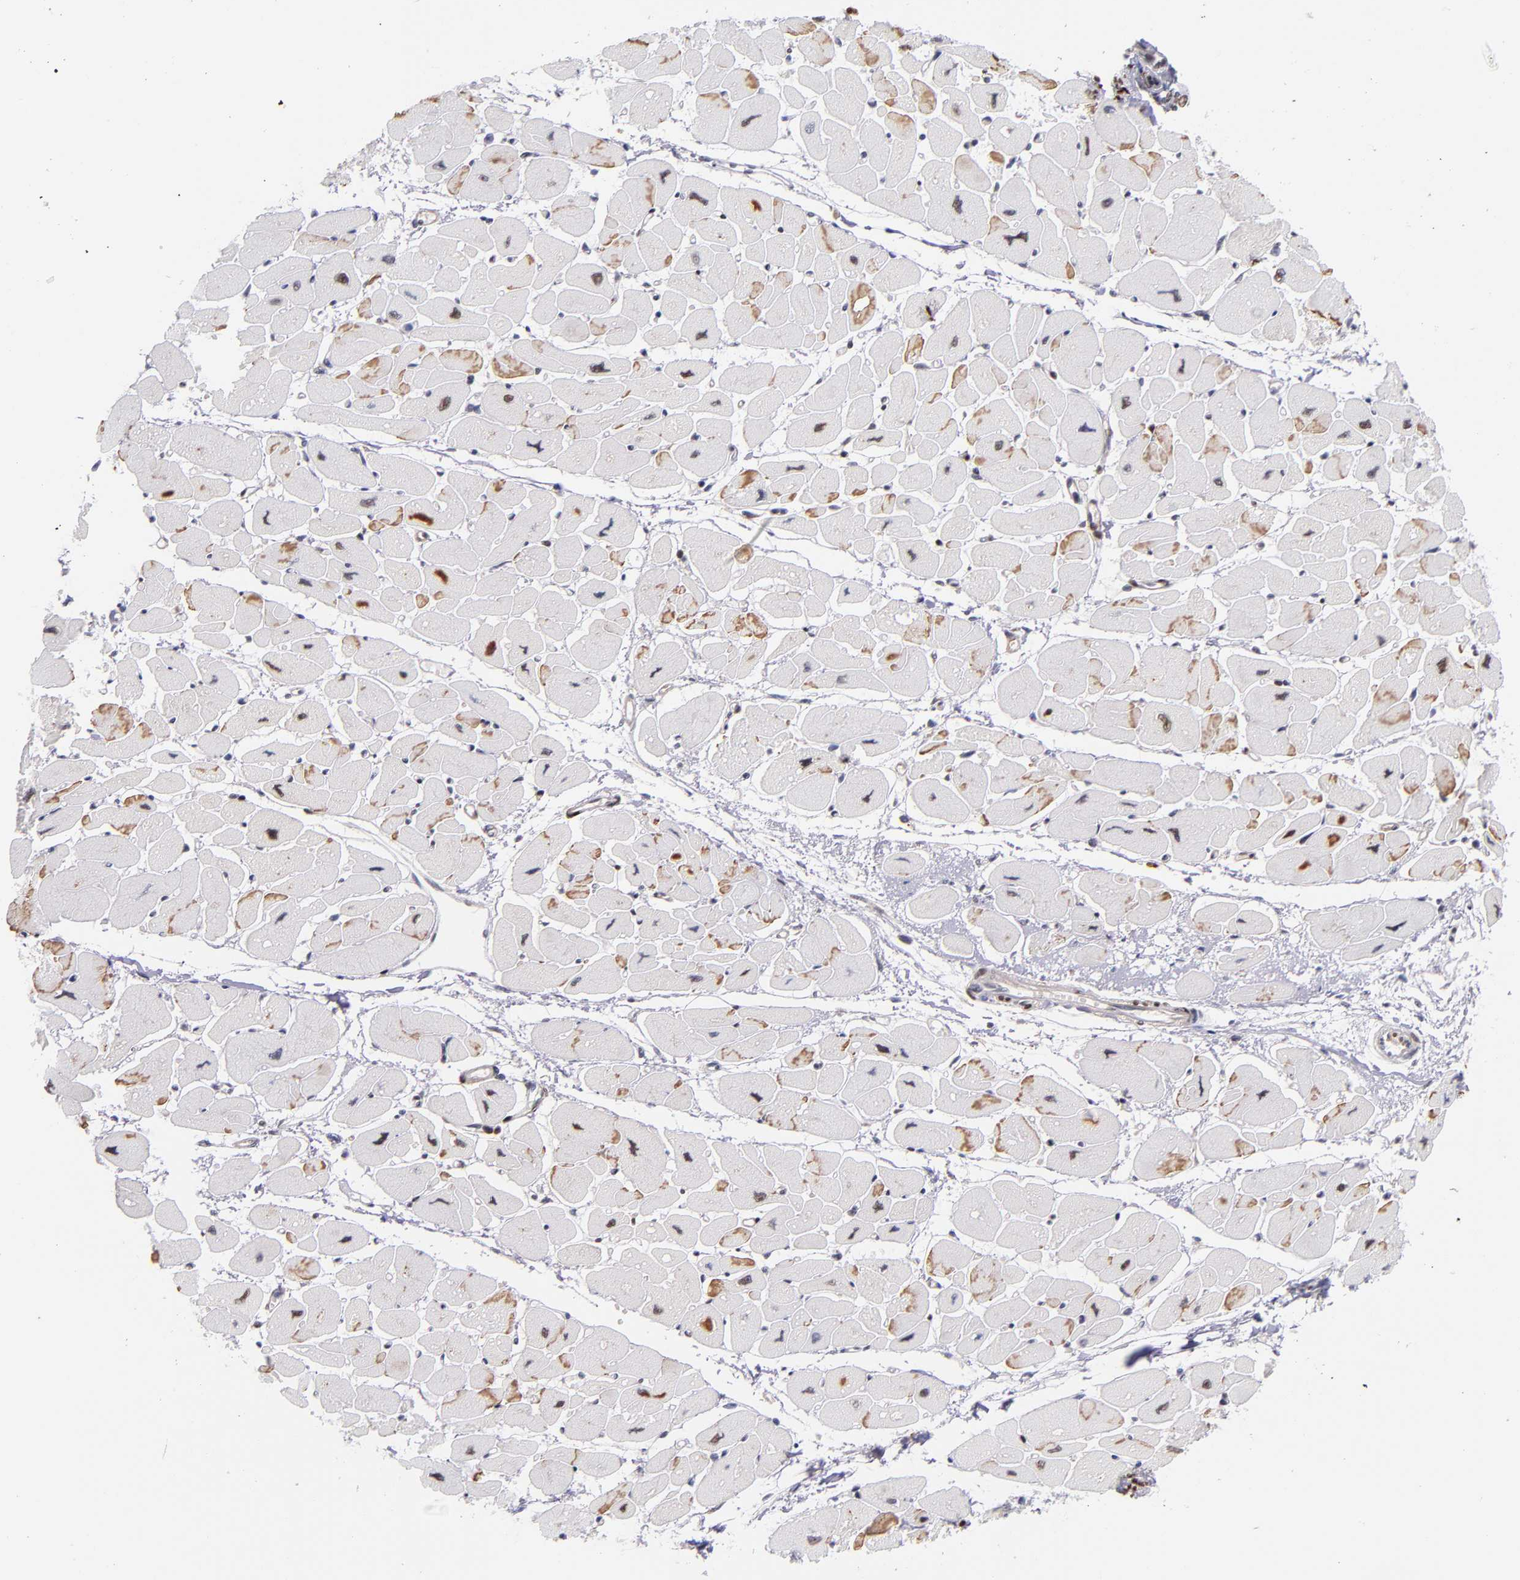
{"staining": {"intensity": "moderate", "quantity": "<25%", "location": "nuclear"}, "tissue": "heart muscle", "cell_type": "Cardiomyocytes", "image_type": "normal", "snomed": [{"axis": "morphology", "description": "Normal tissue, NOS"}, {"axis": "topography", "description": "Heart"}], "caption": "High-magnification brightfield microscopy of unremarkable heart muscle stained with DAB (3,3'-diaminobenzidine) (brown) and counterstained with hematoxylin (blue). cardiomyocytes exhibit moderate nuclear expression is present in about<25% of cells.", "gene": "SRF", "patient": {"sex": "female", "age": 54}}